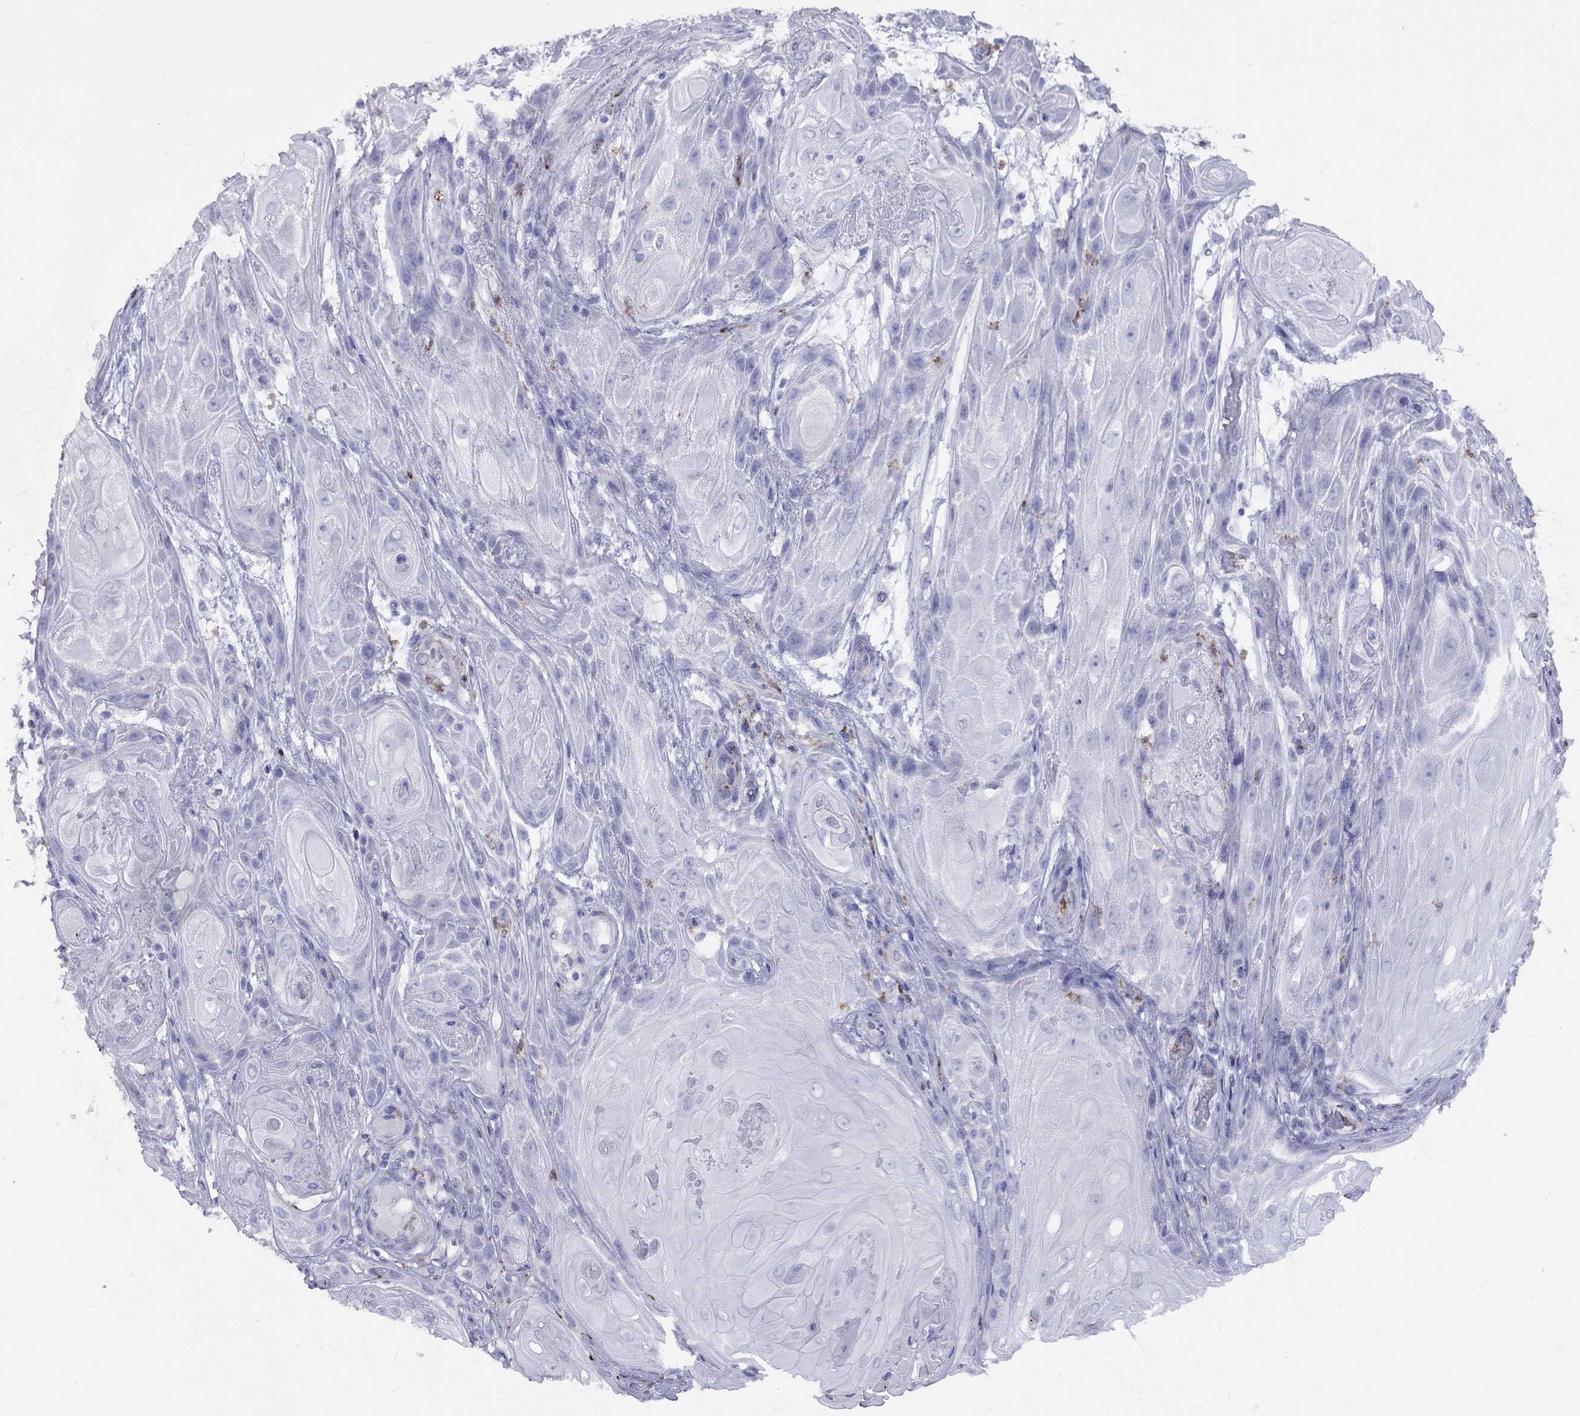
{"staining": {"intensity": "negative", "quantity": "none", "location": "none"}, "tissue": "skin cancer", "cell_type": "Tumor cells", "image_type": "cancer", "snomed": [{"axis": "morphology", "description": "Squamous cell carcinoma, NOS"}, {"axis": "topography", "description": "Skin"}], "caption": "DAB (3,3'-diaminobenzidine) immunohistochemical staining of skin cancer displays no significant positivity in tumor cells.", "gene": "SPINT4", "patient": {"sex": "male", "age": 62}}